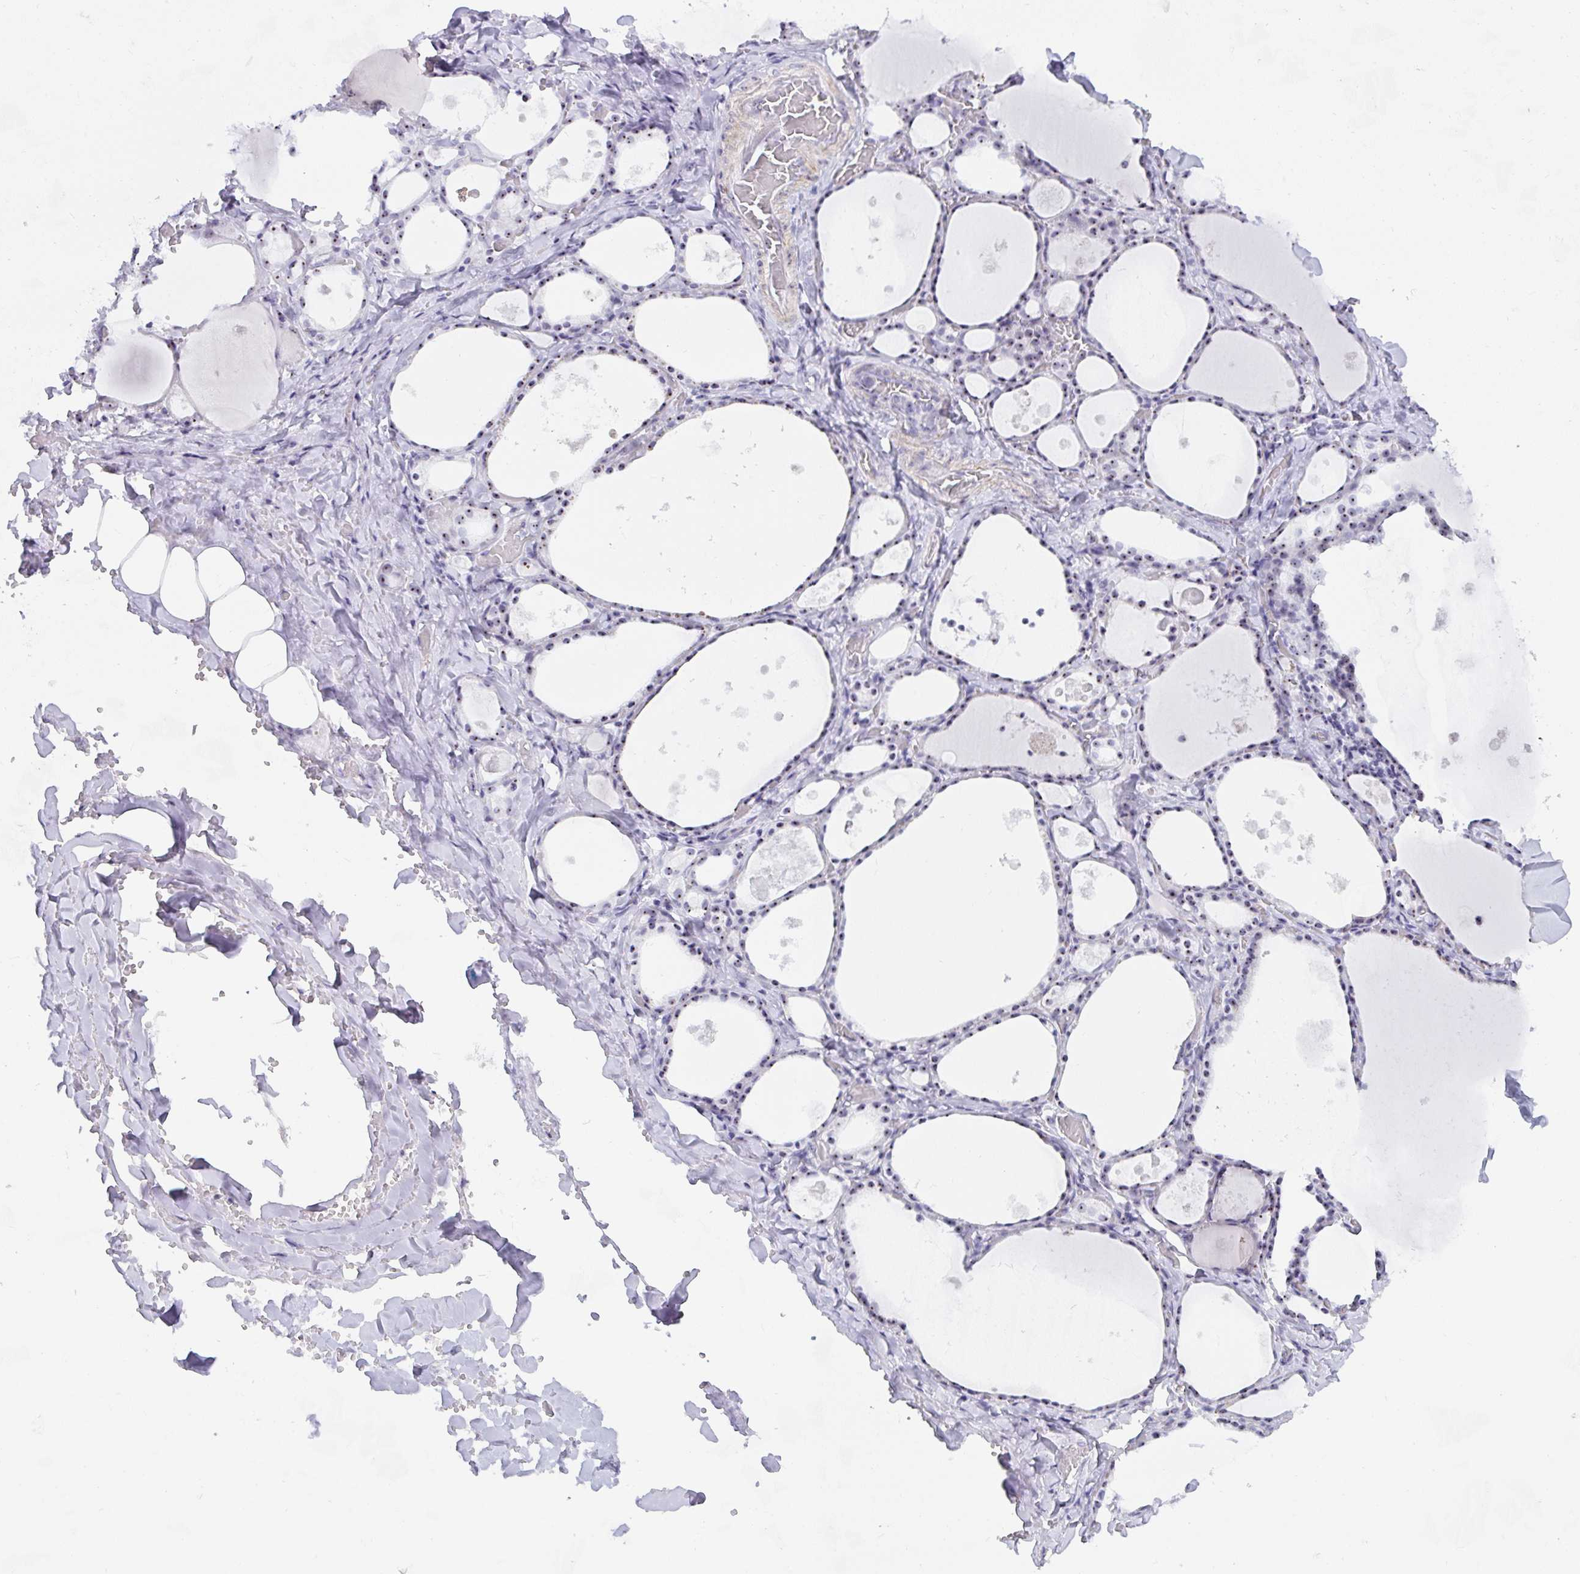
{"staining": {"intensity": "weak", "quantity": "25%-75%", "location": "nuclear"}, "tissue": "thyroid gland", "cell_type": "Glandular cells", "image_type": "normal", "snomed": [{"axis": "morphology", "description": "Normal tissue, NOS"}, {"axis": "topography", "description": "Thyroid gland"}], "caption": "Immunohistochemical staining of unremarkable thyroid gland shows low levels of weak nuclear positivity in about 25%-75% of glandular cells. (DAB IHC, brown staining for protein, blue staining for nuclei).", "gene": "NOP10", "patient": {"sex": "male", "age": 56}}